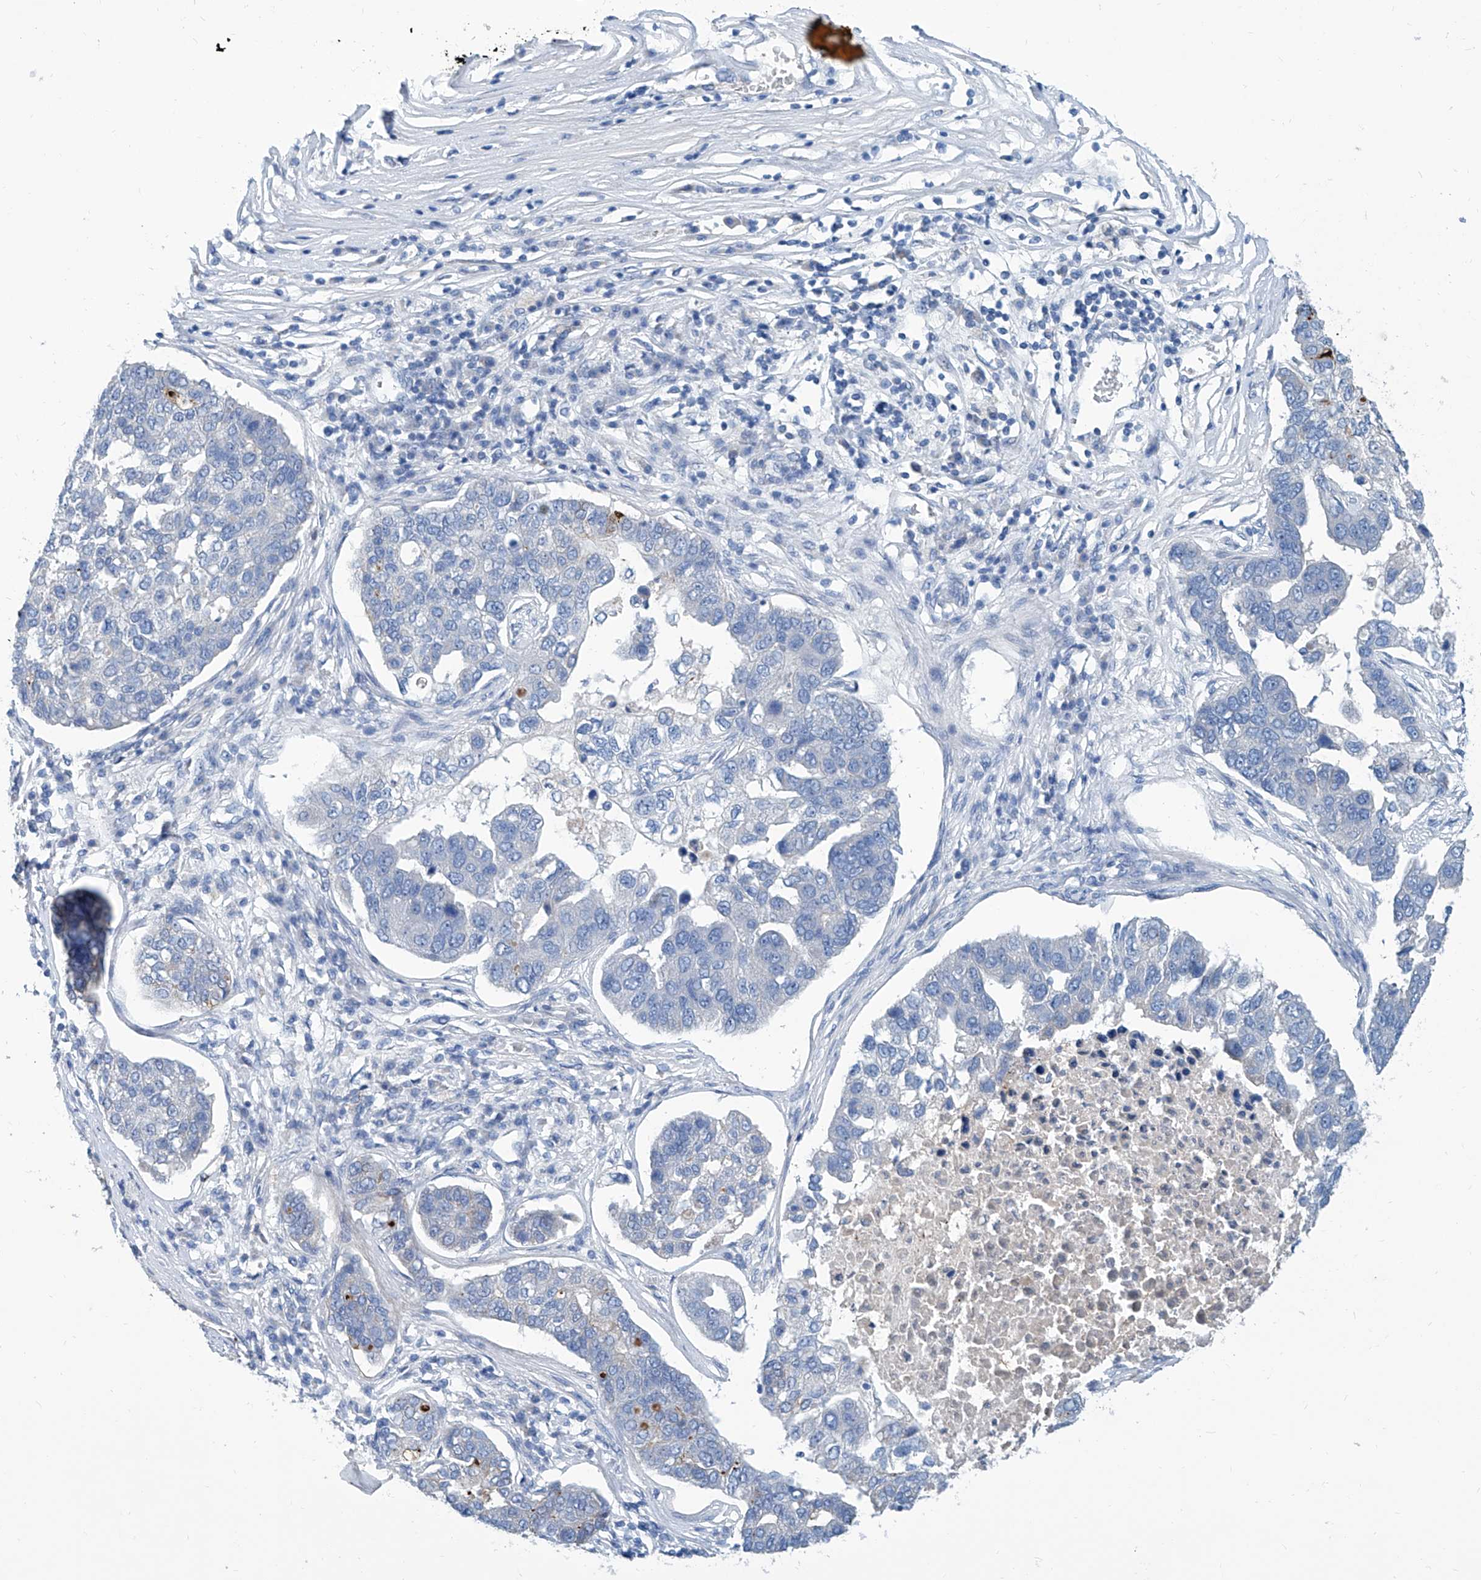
{"staining": {"intensity": "negative", "quantity": "none", "location": "none"}, "tissue": "pancreatic cancer", "cell_type": "Tumor cells", "image_type": "cancer", "snomed": [{"axis": "morphology", "description": "Adenocarcinoma, NOS"}, {"axis": "topography", "description": "Pancreas"}], "caption": "Immunohistochemical staining of human pancreatic cancer displays no significant positivity in tumor cells.", "gene": "ZNF519", "patient": {"sex": "female", "age": 61}}